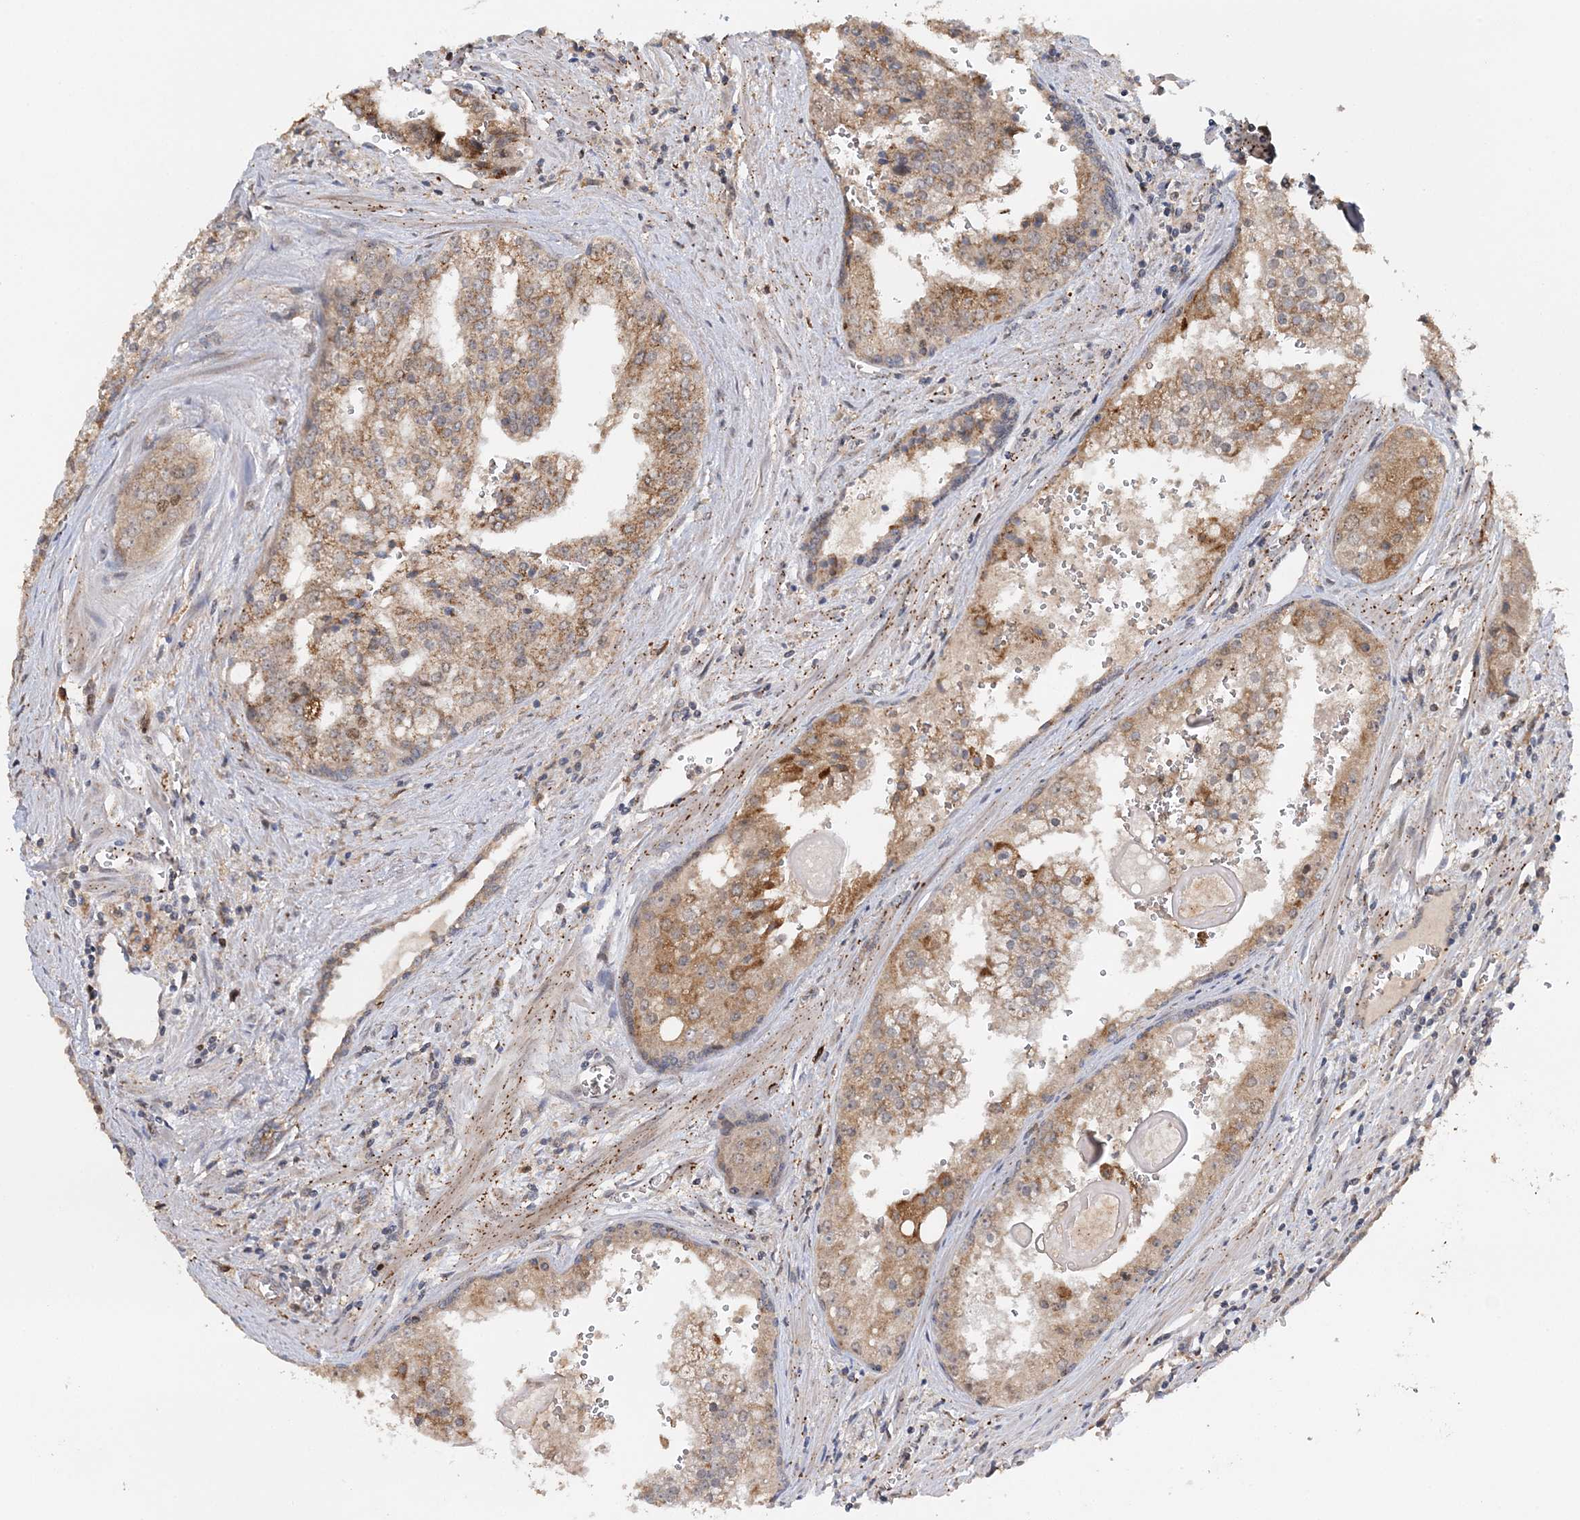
{"staining": {"intensity": "strong", "quantity": "25%-75%", "location": "cytoplasmic/membranous"}, "tissue": "prostate cancer", "cell_type": "Tumor cells", "image_type": "cancer", "snomed": [{"axis": "morphology", "description": "Adenocarcinoma, High grade"}, {"axis": "topography", "description": "Prostate"}], "caption": "About 25%-75% of tumor cells in human prostate cancer (adenocarcinoma (high-grade)) exhibit strong cytoplasmic/membranous protein staining as visualized by brown immunohistochemical staining.", "gene": "KIF4A", "patient": {"sex": "male", "age": 68}}